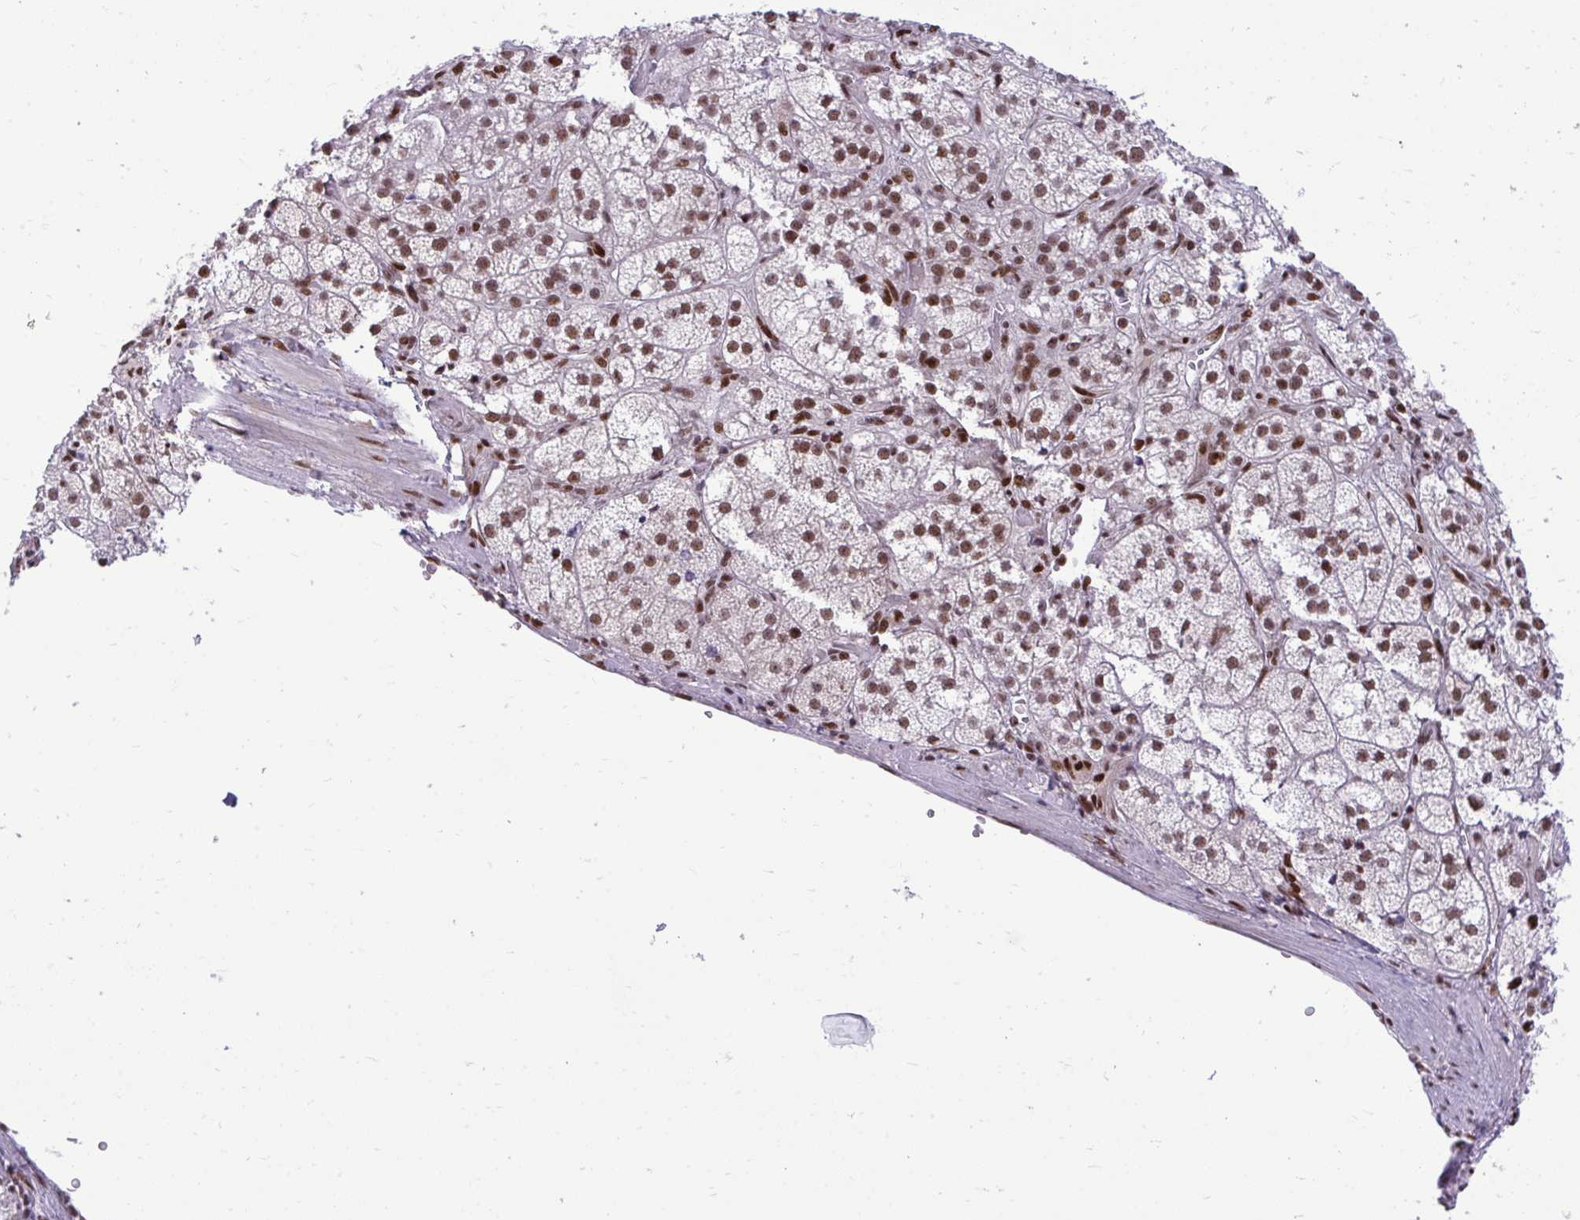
{"staining": {"intensity": "moderate", "quantity": ">75%", "location": "nuclear"}, "tissue": "adrenal gland", "cell_type": "Glandular cells", "image_type": "normal", "snomed": [{"axis": "morphology", "description": "Normal tissue, NOS"}, {"axis": "topography", "description": "Adrenal gland"}], "caption": "Immunohistochemistry (IHC) of unremarkable adrenal gland demonstrates medium levels of moderate nuclear positivity in about >75% of glandular cells. (IHC, brightfield microscopy, high magnification).", "gene": "CDYL", "patient": {"sex": "female", "age": 60}}